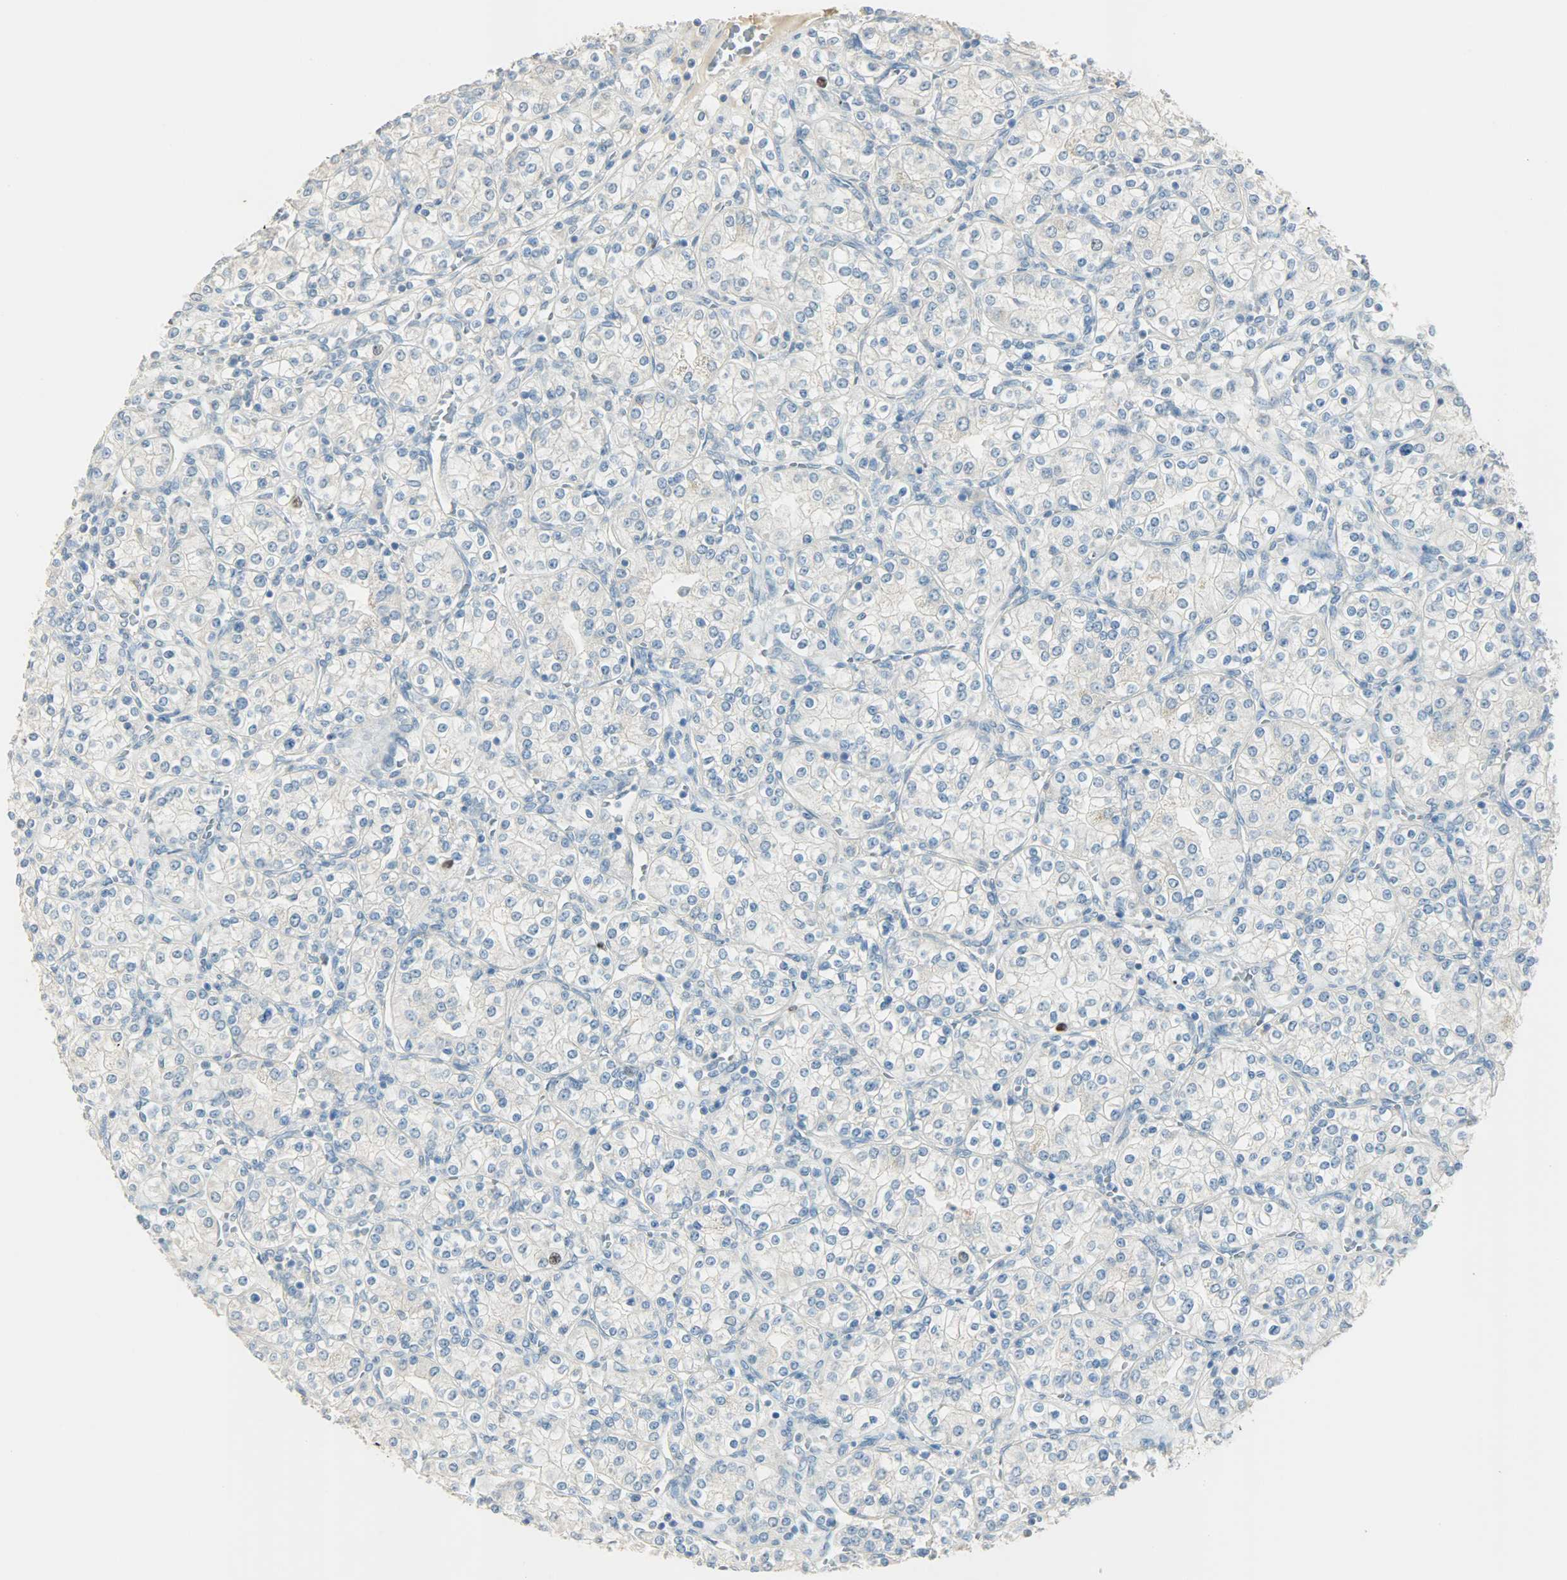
{"staining": {"intensity": "strong", "quantity": "<25%", "location": "nuclear"}, "tissue": "renal cancer", "cell_type": "Tumor cells", "image_type": "cancer", "snomed": [{"axis": "morphology", "description": "Adenocarcinoma, NOS"}, {"axis": "topography", "description": "Kidney"}], "caption": "Immunohistochemistry (IHC) micrograph of neoplastic tissue: renal adenocarcinoma stained using immunohistochemistry (IHC) demonstrates medium levels of strong protein expression localized specifically in the nuclear of tumor cells, appearing as a nuclear brown color.", "gene": "TPX2", "patient": {"sex": "male", "age": 77}}